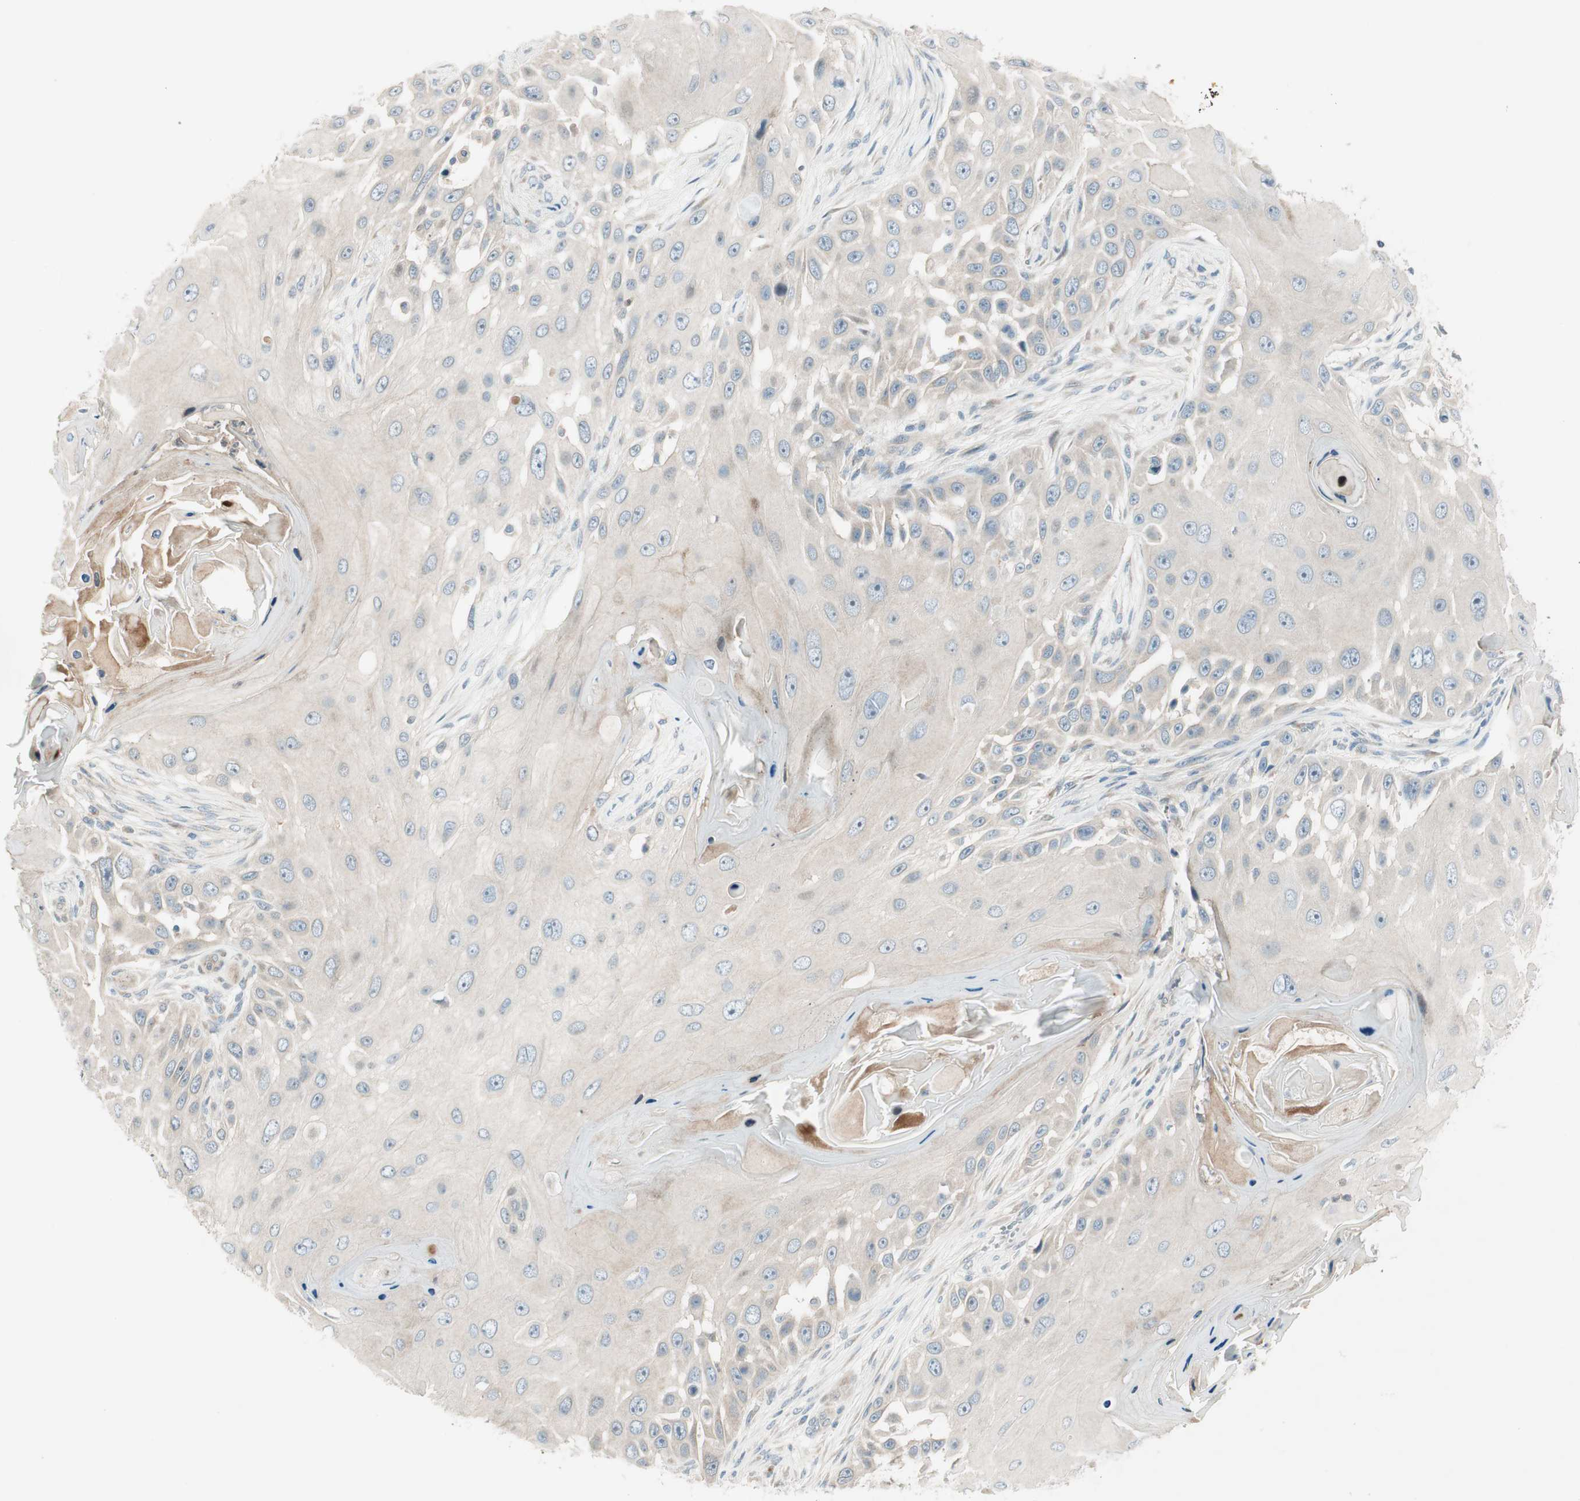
{"staining": {"intensity": "negative", "quantity": "none", "location": "none"}, "tissue": "skin cancer", "cell_type": "Tumor cells", "image_type": "cancer", "snomed": [{"axis": "morphology", "description": "Squamous cell carcinoma, NOS"}, {"axis": "topography", "description": "Skin"}], "caption": "IHC of skin squamous cell carcinoma displays no staining in tumor cells.", "gene": "CGRRF1", "patient": {"sex": "female", "age": 44}}